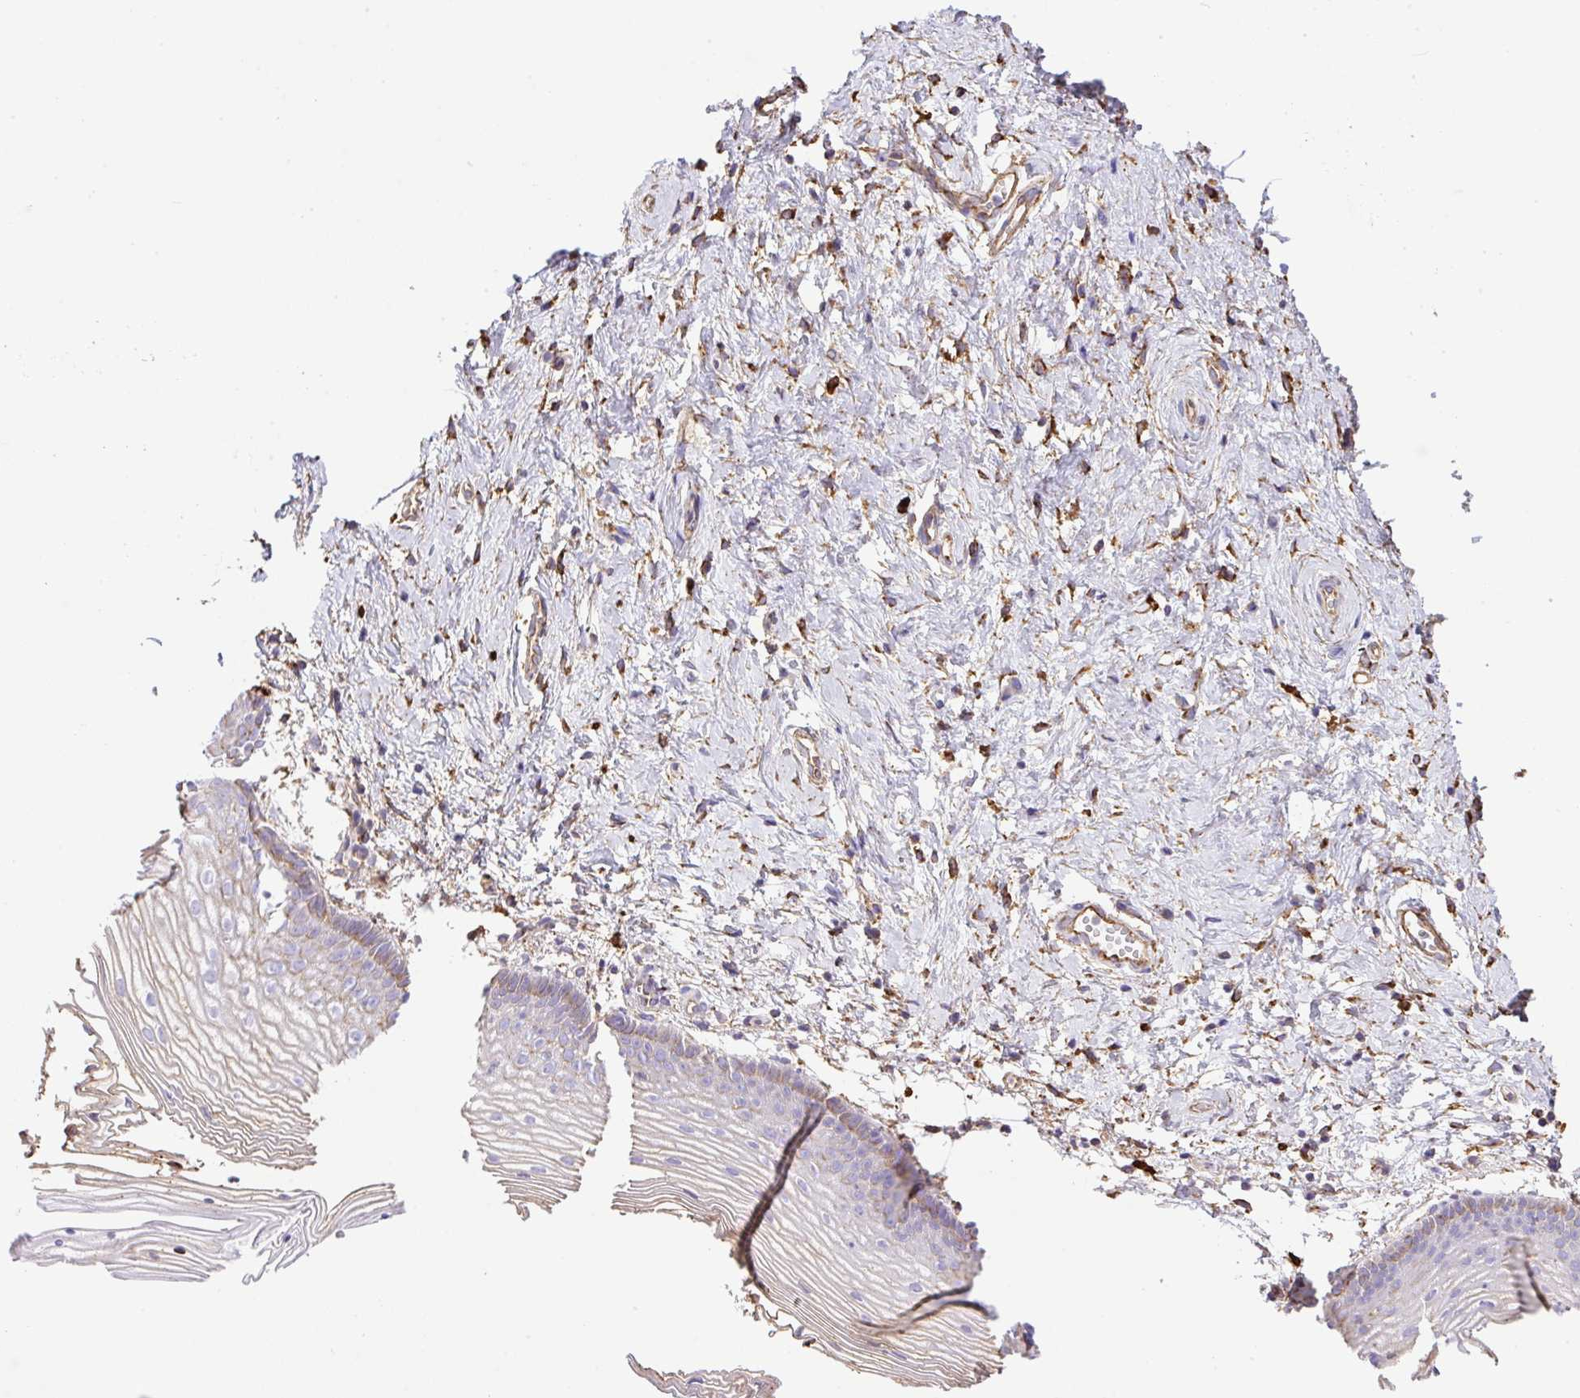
{"staining": {"intensity": "negative", "quantity": "none", "location": "none"}, "tissue": "vagina", "cell_type": "Squamous epithelial cells", "image_type": "normal", "snomed": [{"axis": "morphology", "description": "Normal tissue, NOS"}, {"axis": "topography", "description": "Vagina"}], "caption": "An image of vagina stained for a protein shows no brown staining in squamous epithelial cells.", "gene": "MAGEB5", "patient": {"sex": "female", "age": 56}}